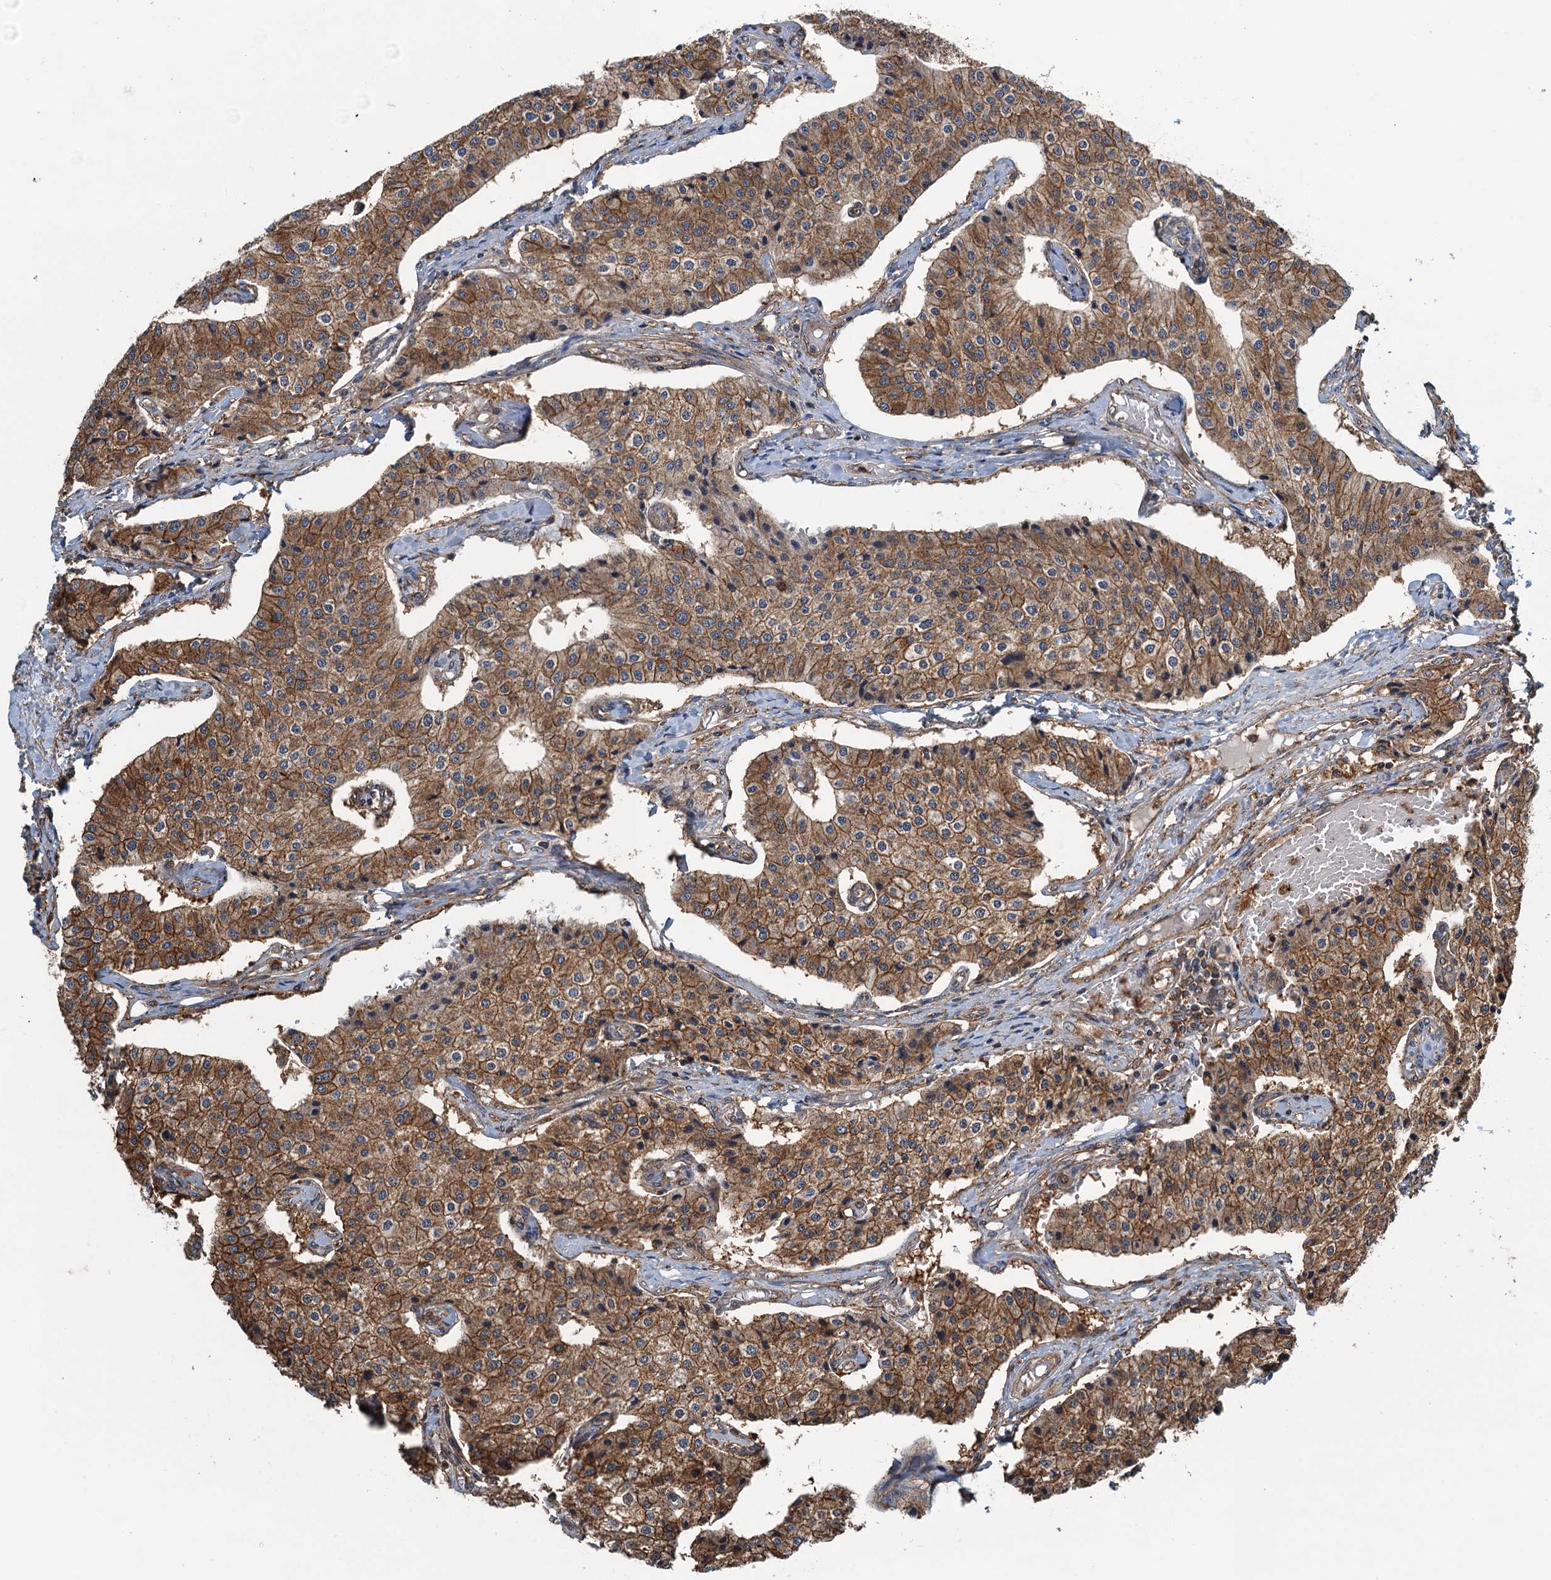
{"staining": {"intensity": "moderate", "quantity": ">75%", "location": "cytoplasmic/membranous"}, "tissue": "carcinoid", "cell_type": "Tumor cells", "image_type": "cancer", "snomed": [{"axis": "morphology", "description": "Carcinoid, malignant, NOS"}, {"axis": "topography", "description": "Colon"}], "caption": "Approximately >75% of tumor cells in human carcinoid display moderate cytoplasmic/membranous protein staining as visualized by brown immunohistochemical staining.", "gene": "WHAMM", "patient": {"sex": "female", "age": 52}}